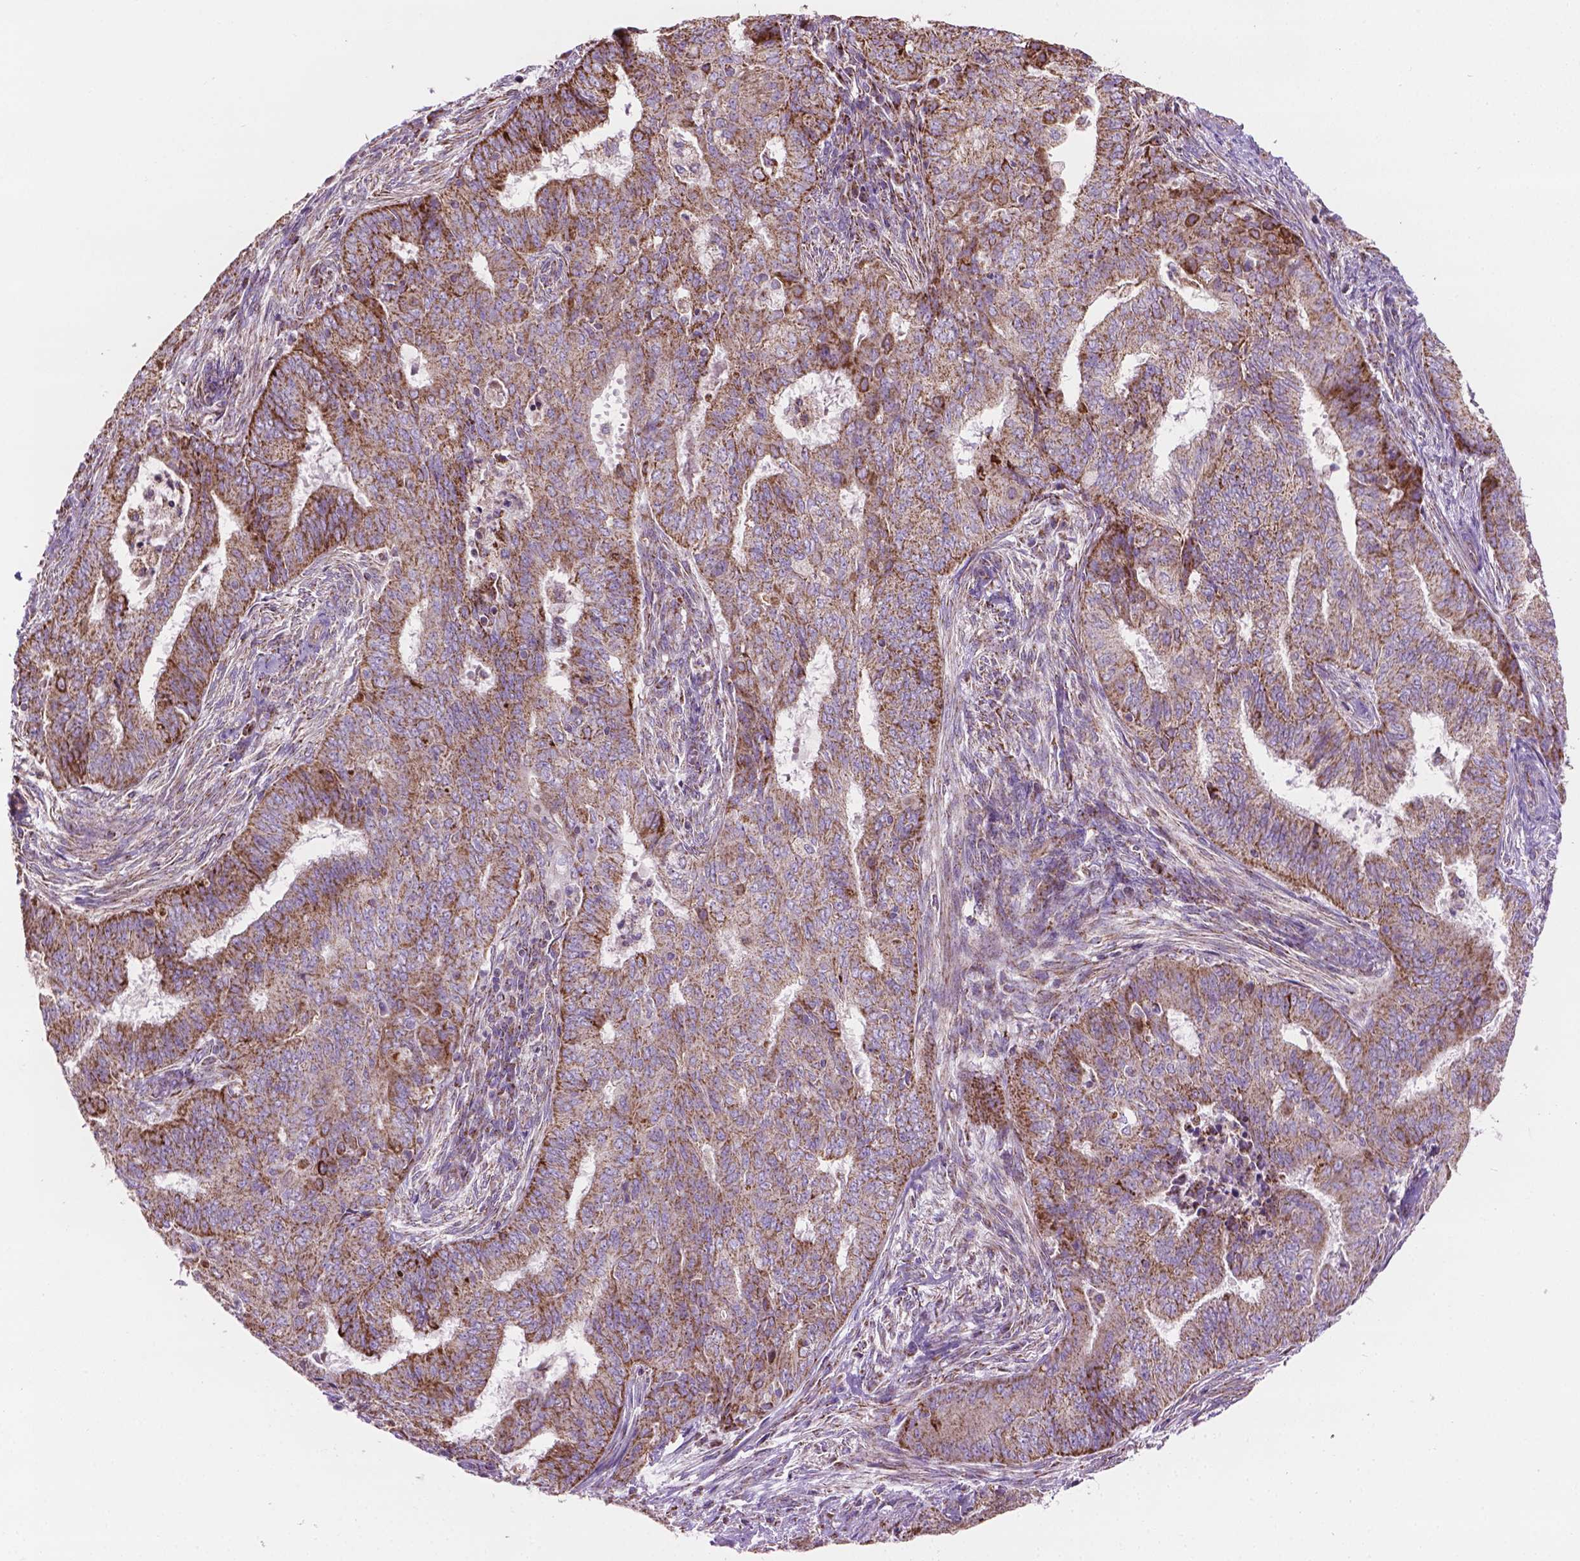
{"staining": {"intensity": "moderate", "quantity": ">75%", "location": "cytoplasmic/membranous"}, "tissue": "endometrial cancer", "cell_type": "Tumor cells", "image_type": "cancer", "snomed": [{"axis": "morphology", "description": "Adenocarcinoma, NOS"}, {"axis": "topography", "description": "Endometrium"}], "caption": "Moderate cytoplasmic/membranous protein expression is appreciated in about >75% of tumor cells in endometrial adenocarcinoma.", "gene": "PIBF1", "patient": {"sex": "female", "age": 62}}